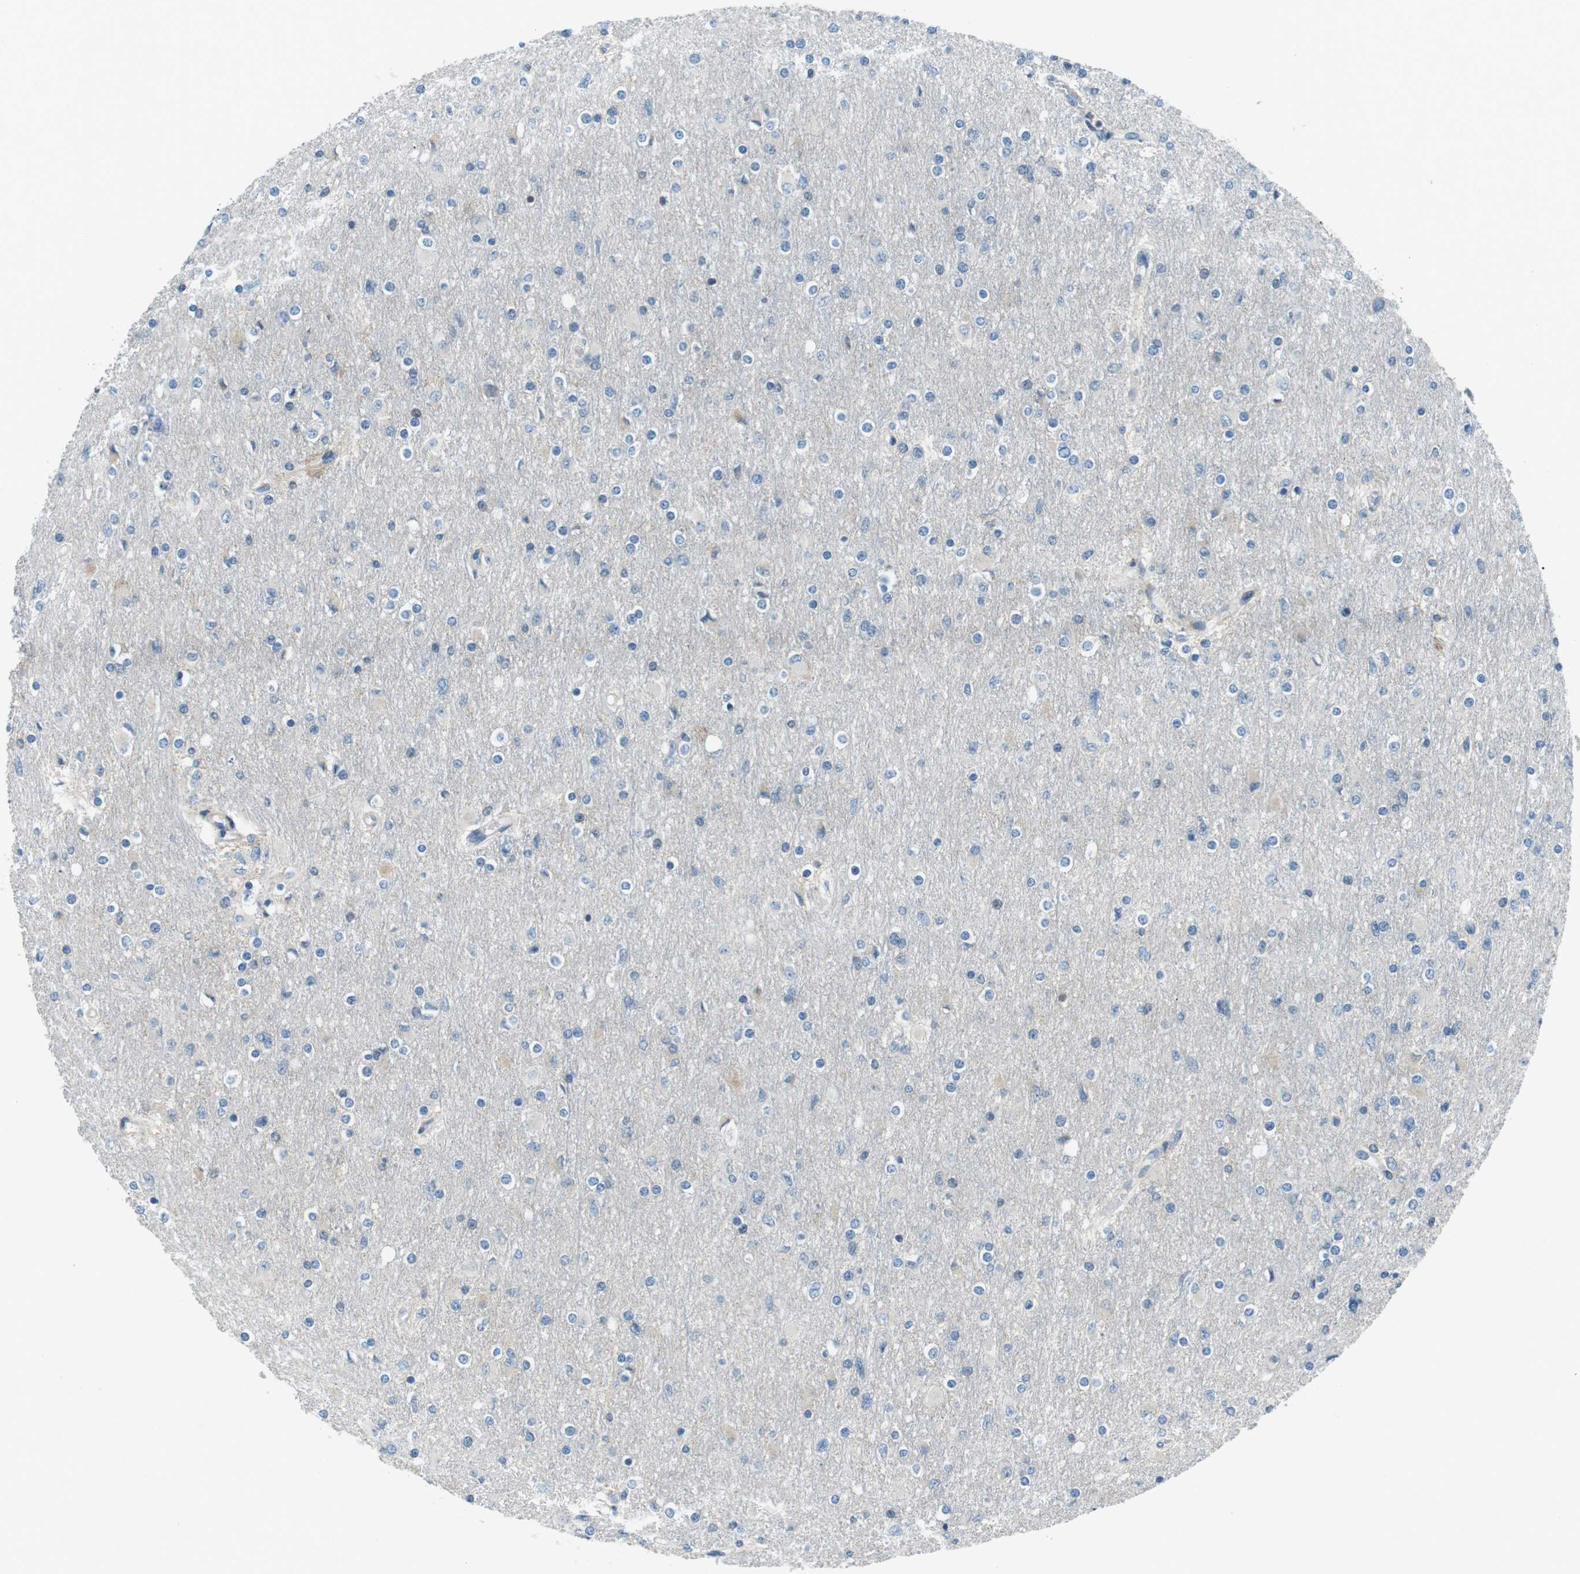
{"staining": {"intensity": "negative", "quantity": "none", "location": "none"}, "tissue": "glioma", "cell_type": "Tumor cells", "image_type": "cancer", "snomed": [{"axis": "morphology", "description": "Glioma, malignant, High grade"}, {"axis": "topography", "description": "Cerebral cortex"}], "caption": "The image displays no significant positivity in tumor cells of glioma.", "gene": "ARVCF", "patient": {"sex": "female", "age": 36}}